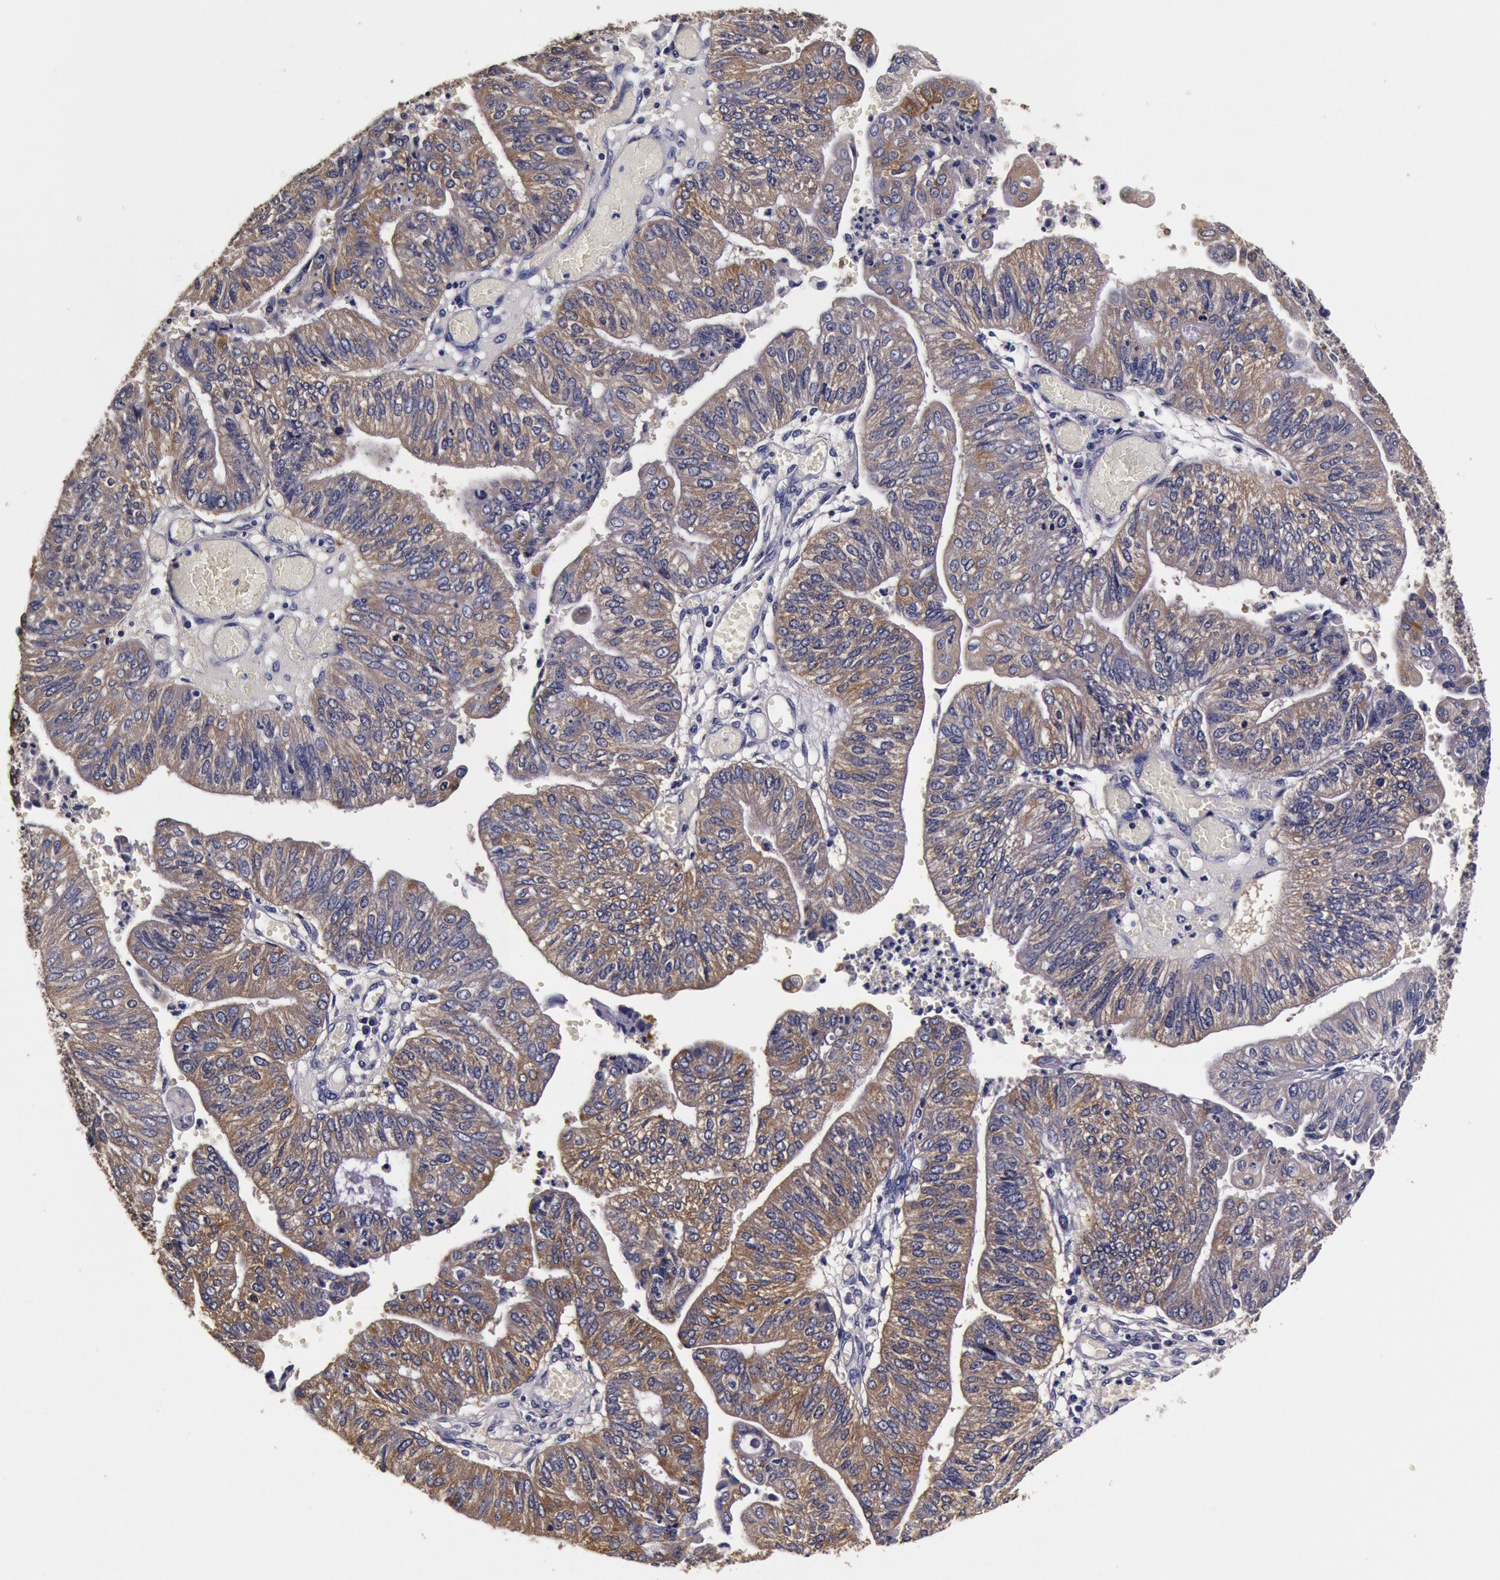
{"staining": {"intensity": "moderate", "quantity": ">75%", "location": "cytoplasmic/membranous"}, "tissue": "endometrial cancer", "cell_type": "Tumor cells", "image_type": "cancer", "snomed": [{"axis": "morphology", "description": "Adenocarcinoma, NOS"}, {"axis": "topography", "description": "Endometrium"}], "caption": "Moderate cytoplasmic/membranous protein positivity is present in about >75% of tumor cells in endometrial adenocarcinoma. Nuclei are stained in blue.", "gene": "CCDC22", "patient": {"sex": "female", "age": 59}}